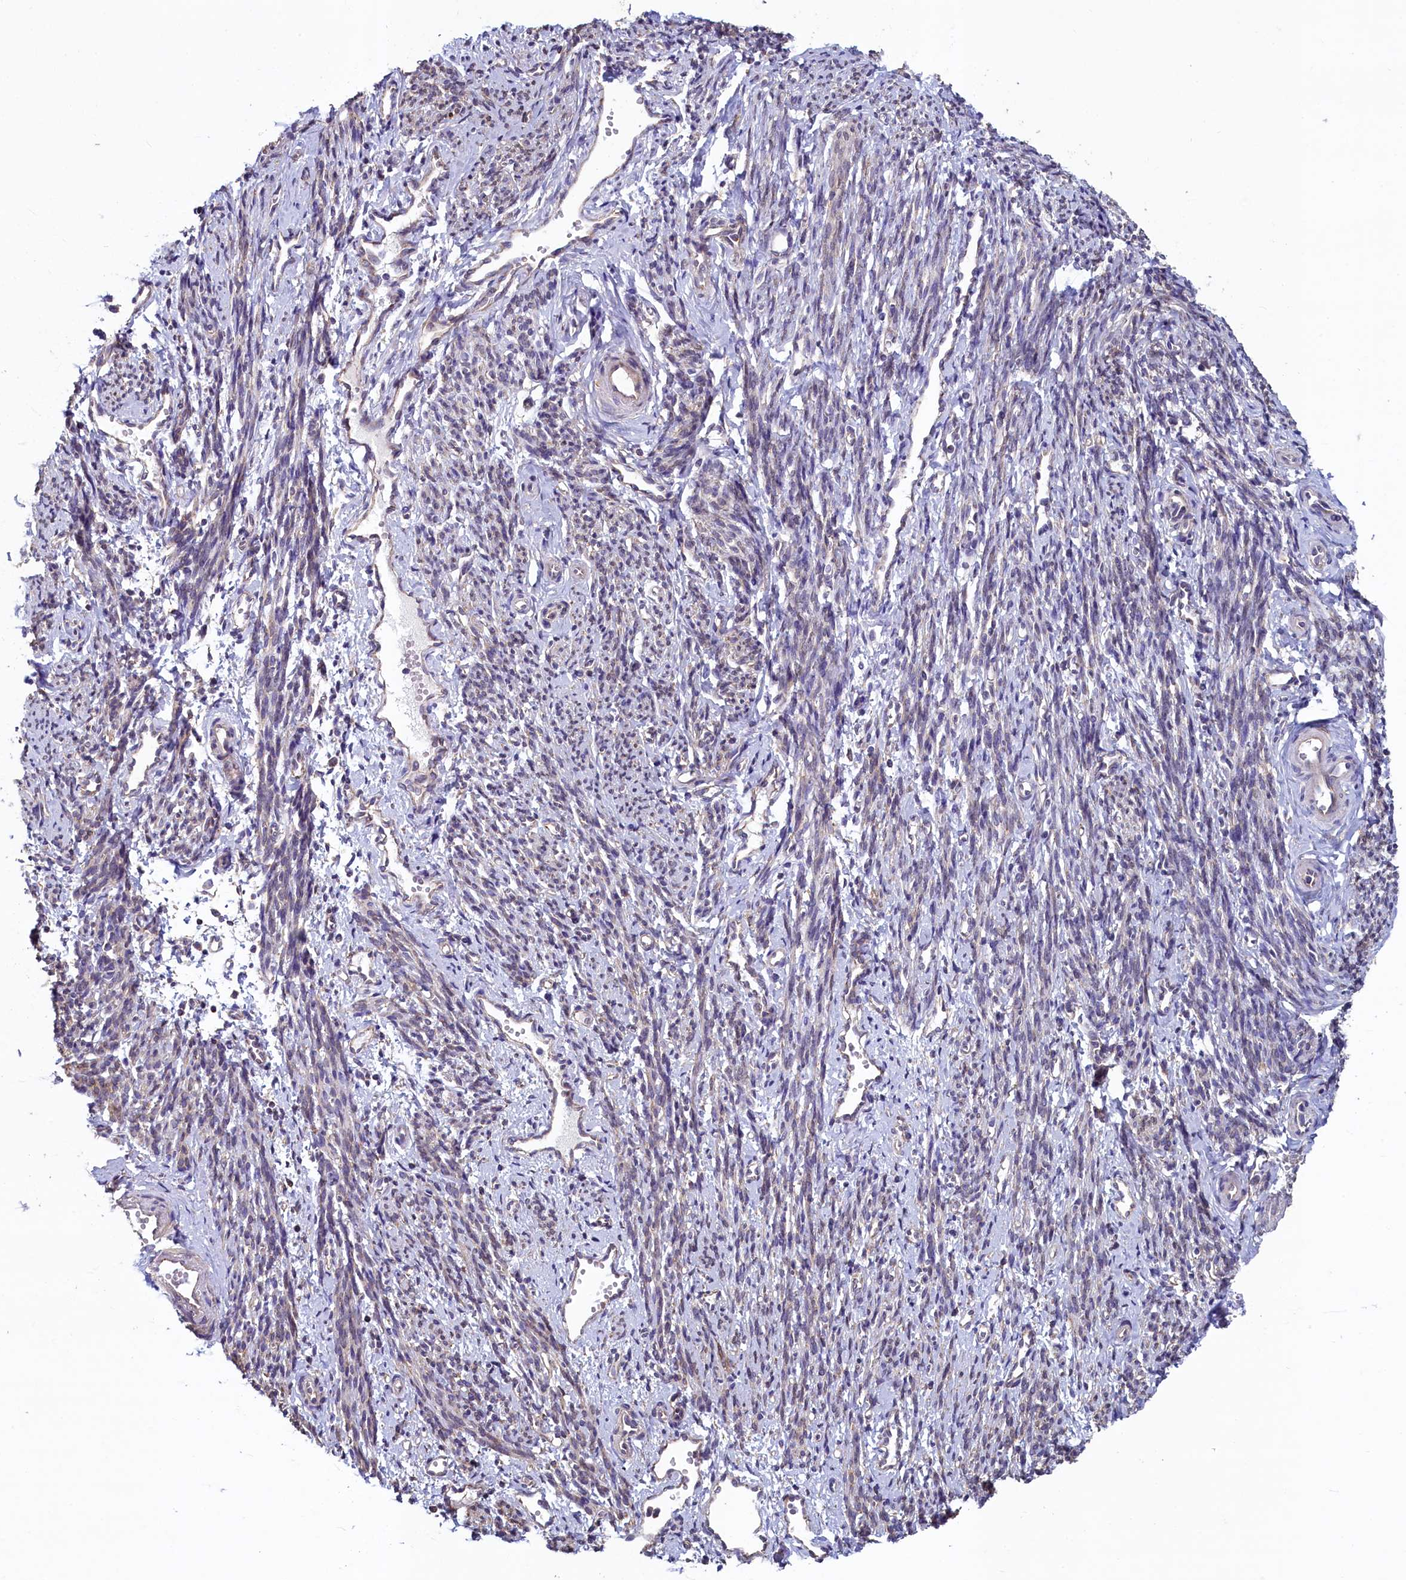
{"staining": {"intensity": "weak", "quantity": "<25%", "location": "cytoplasmic/membranous"}, "tissue": "smooth muscle", "cell_type": "Smooth muscle cells", "image_type": "normal", "snomed": [{"axis": "morphology", "description": "Normal tissue, NOS"}, {"axis": "topography", "description": "Smooth muscle"}, {"axis": "topography", "description": "Uterus"}], "caption": "Smooth muscle was stained to show a protein in brown. There is no significant staining in smooth muscle cells. The staining was performed using DAB (3,3'-diaminobenzidine) to visualize the protein expression in brown, while the nuclei were stained in blue with hematoxylin (Magnification: 20x).", "gene": "SPATA2L", "patient": {"sex": "female", "age": 59}}